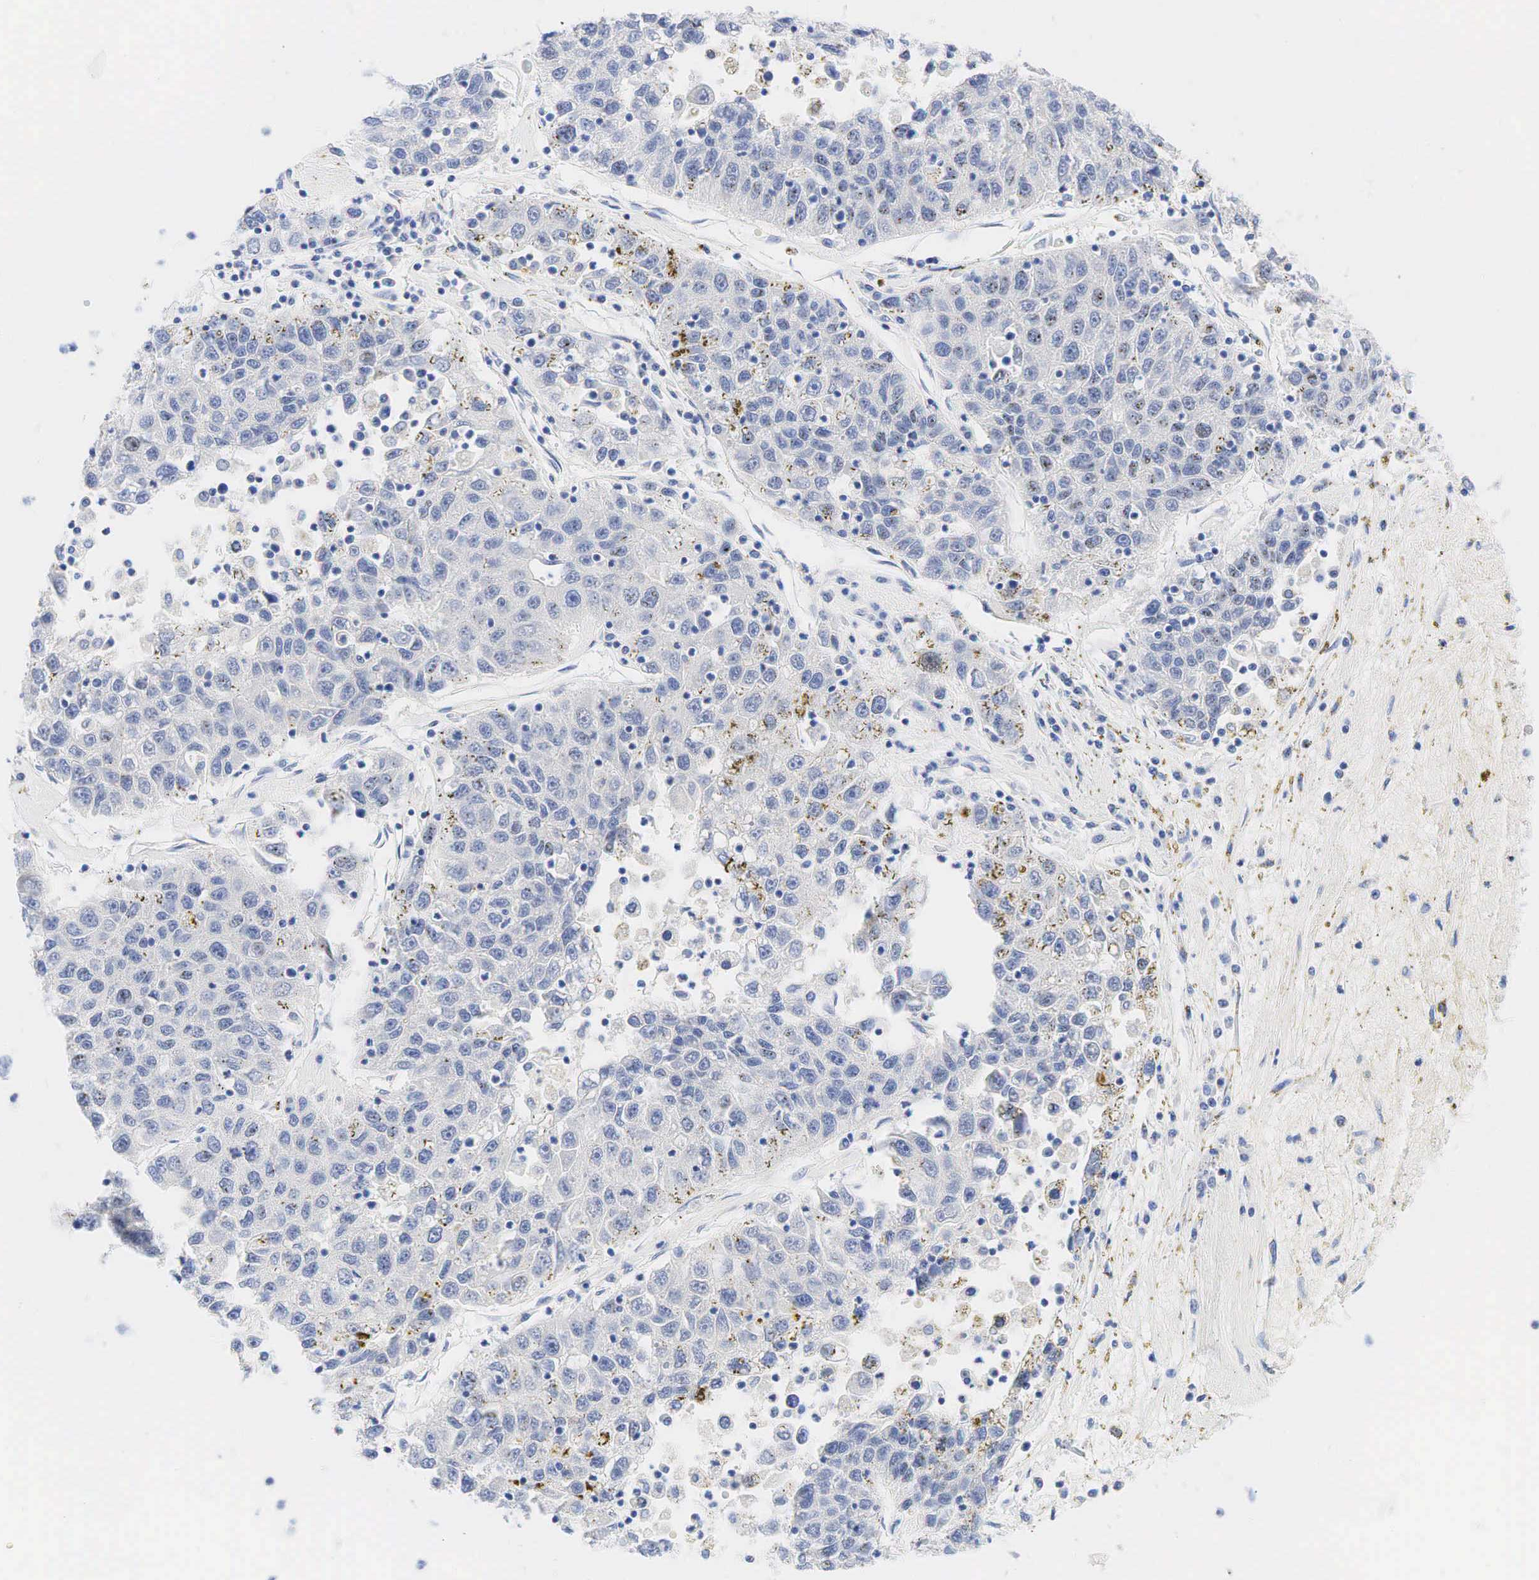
{"staining": {"intensity": "moderate", "quantity": "<25%", "location": "cytoplasmic/membranous"}, "tissue": "liver cancer", "cell_type": "Tumor cells", "image_type": "cancer", "snomed": [{"axis": "morphology", "description": "Carcinoma, Hepatocellular, NOS"}, {"axis": "topography", "description": "Liver"}], "caption": "An immunohistochemistry histopathology image of neoplastic tissue is shown. Protein staining in brown highlights moderate cytoplasmic/membranous positivity in liver cancer within tumor cells.", "gene": "AR", "patient": {"sex": "male", "age": 49}}